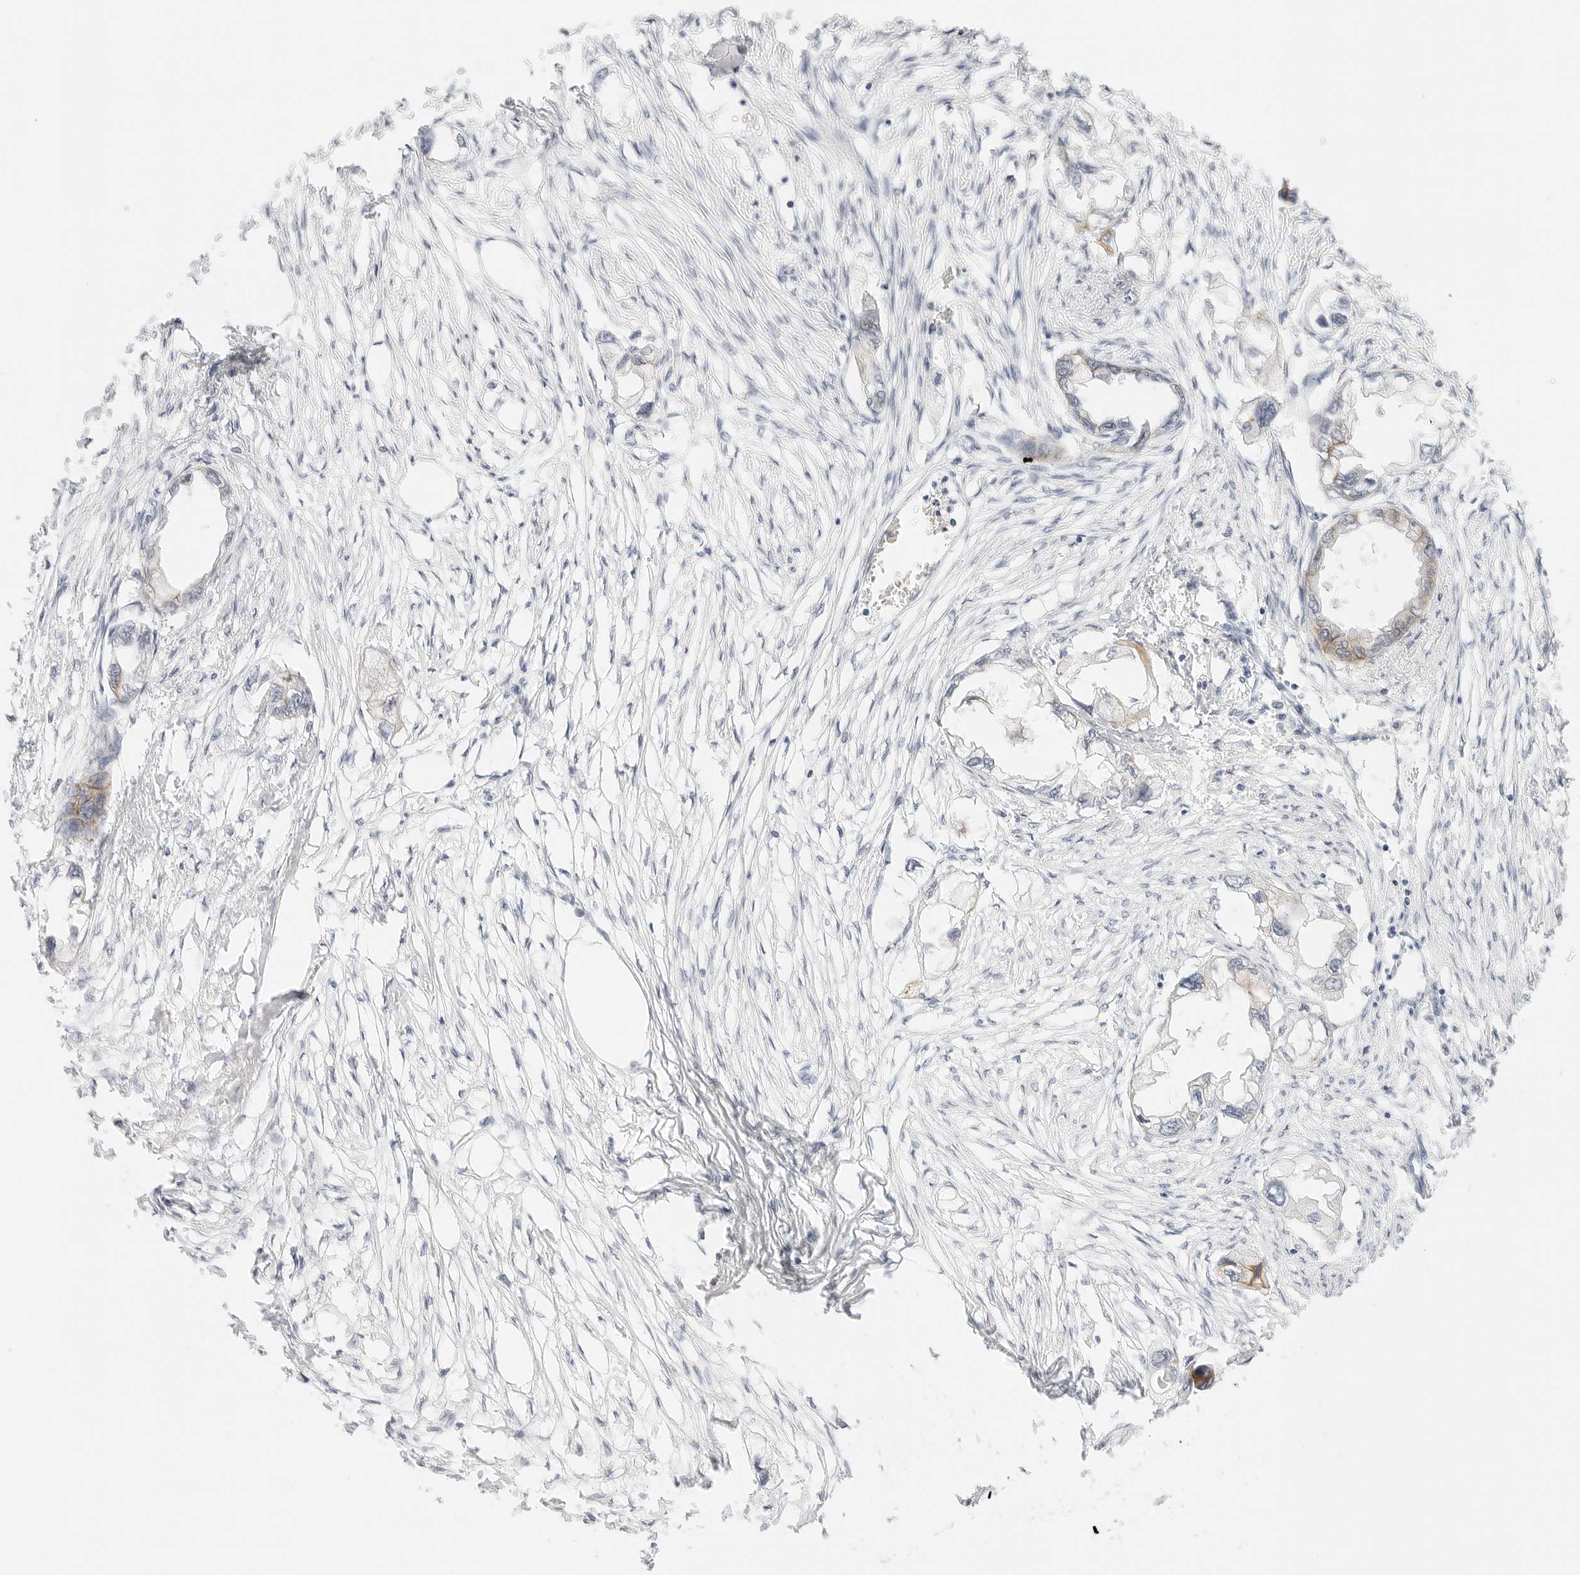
{"staining": {"intensity": "weak", "quantity": "<25%", "location": "cytoplasmic/membranous"}, "tissue": "endometrial cancer", "cell_type": "Tumor cells", "image_type": "cancer", "snomed": [{"axis": "morphology", "description": "Adenocarcinoma, NOS"}, {"axis": "morphology", "description": "Adenocarcinoma, metastatic, NOS"}, {"axis": "topography", "description": "Adipose tissue"}, {"axis": "topography", "description": "Endometrium"}], "caption": "Human endometrial adenocarcinoma stained for a protein using immunohistochemistry shows no staining in tumor cells.", "gene": "CDH1", "patient": {"sex": "female", "age": 67}}